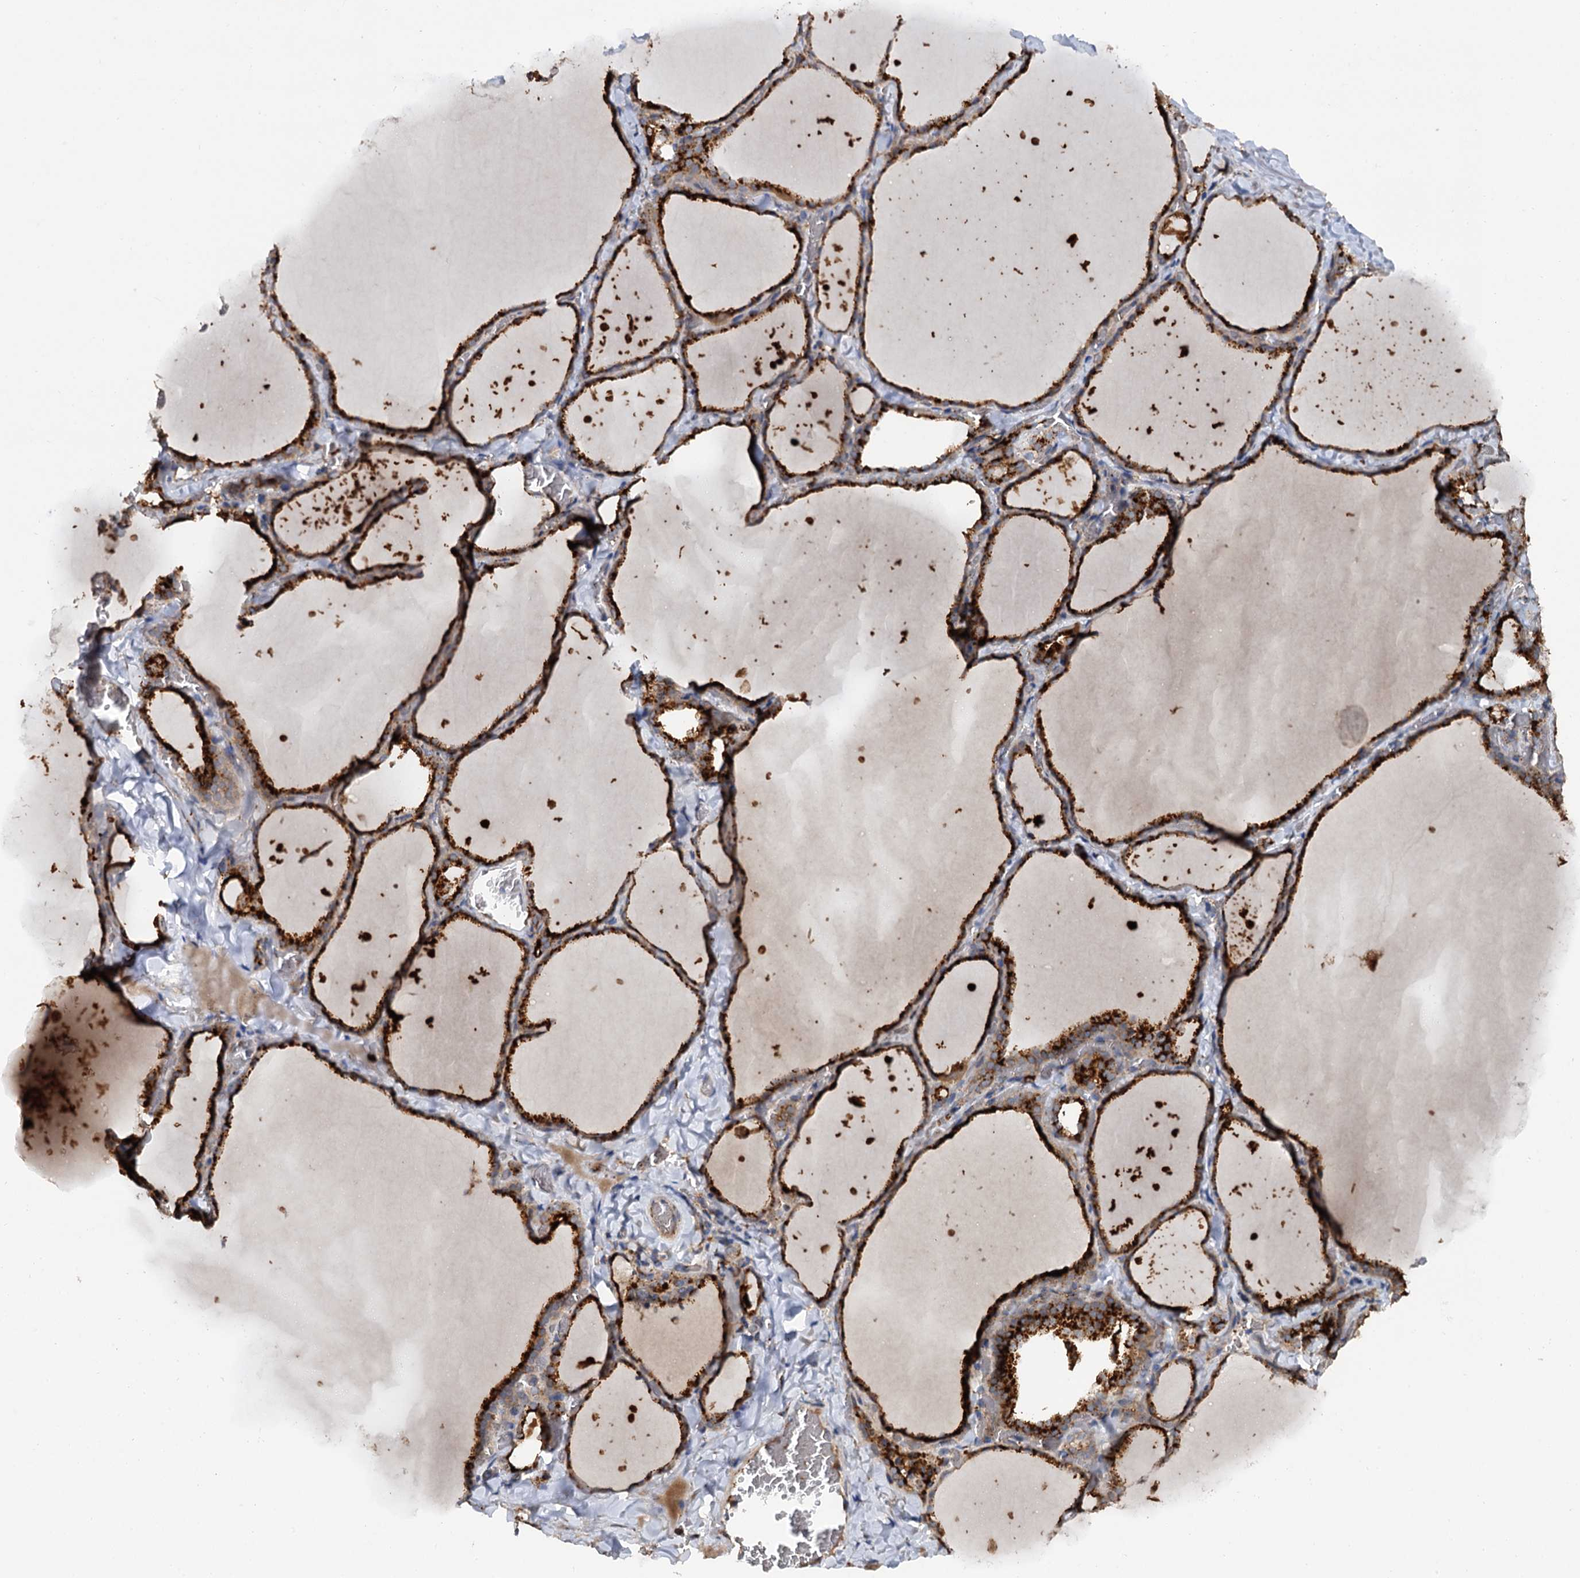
{"staining": {"intensity": "strong", "quantity": ">75%", "location": "cytoplasmic/membranous"}, "tissue": "thyroid gland", "cell_type": "Glandular cells", "image_type": "normal", "snomed": [{"axis": "morphology", "description": "Normal tissue, NOS"}, {"axis": "topography", "description": "Thyroid gland"}], "caption": "Immunohistochemistry staining of unremarkable thyroid gland, which demonstrates high levels of strong cytoplasmic/membranous positivity in approximately >75% of glandular cells indicating strong cytoplasmic/membranous protein positivity. The staining was performed using DAB (brown) for protein detection and nuclei were counterstained in hematoxylin (blue).", "gene": "GBA1", "patient": {"sex": "female", "age": 22}}